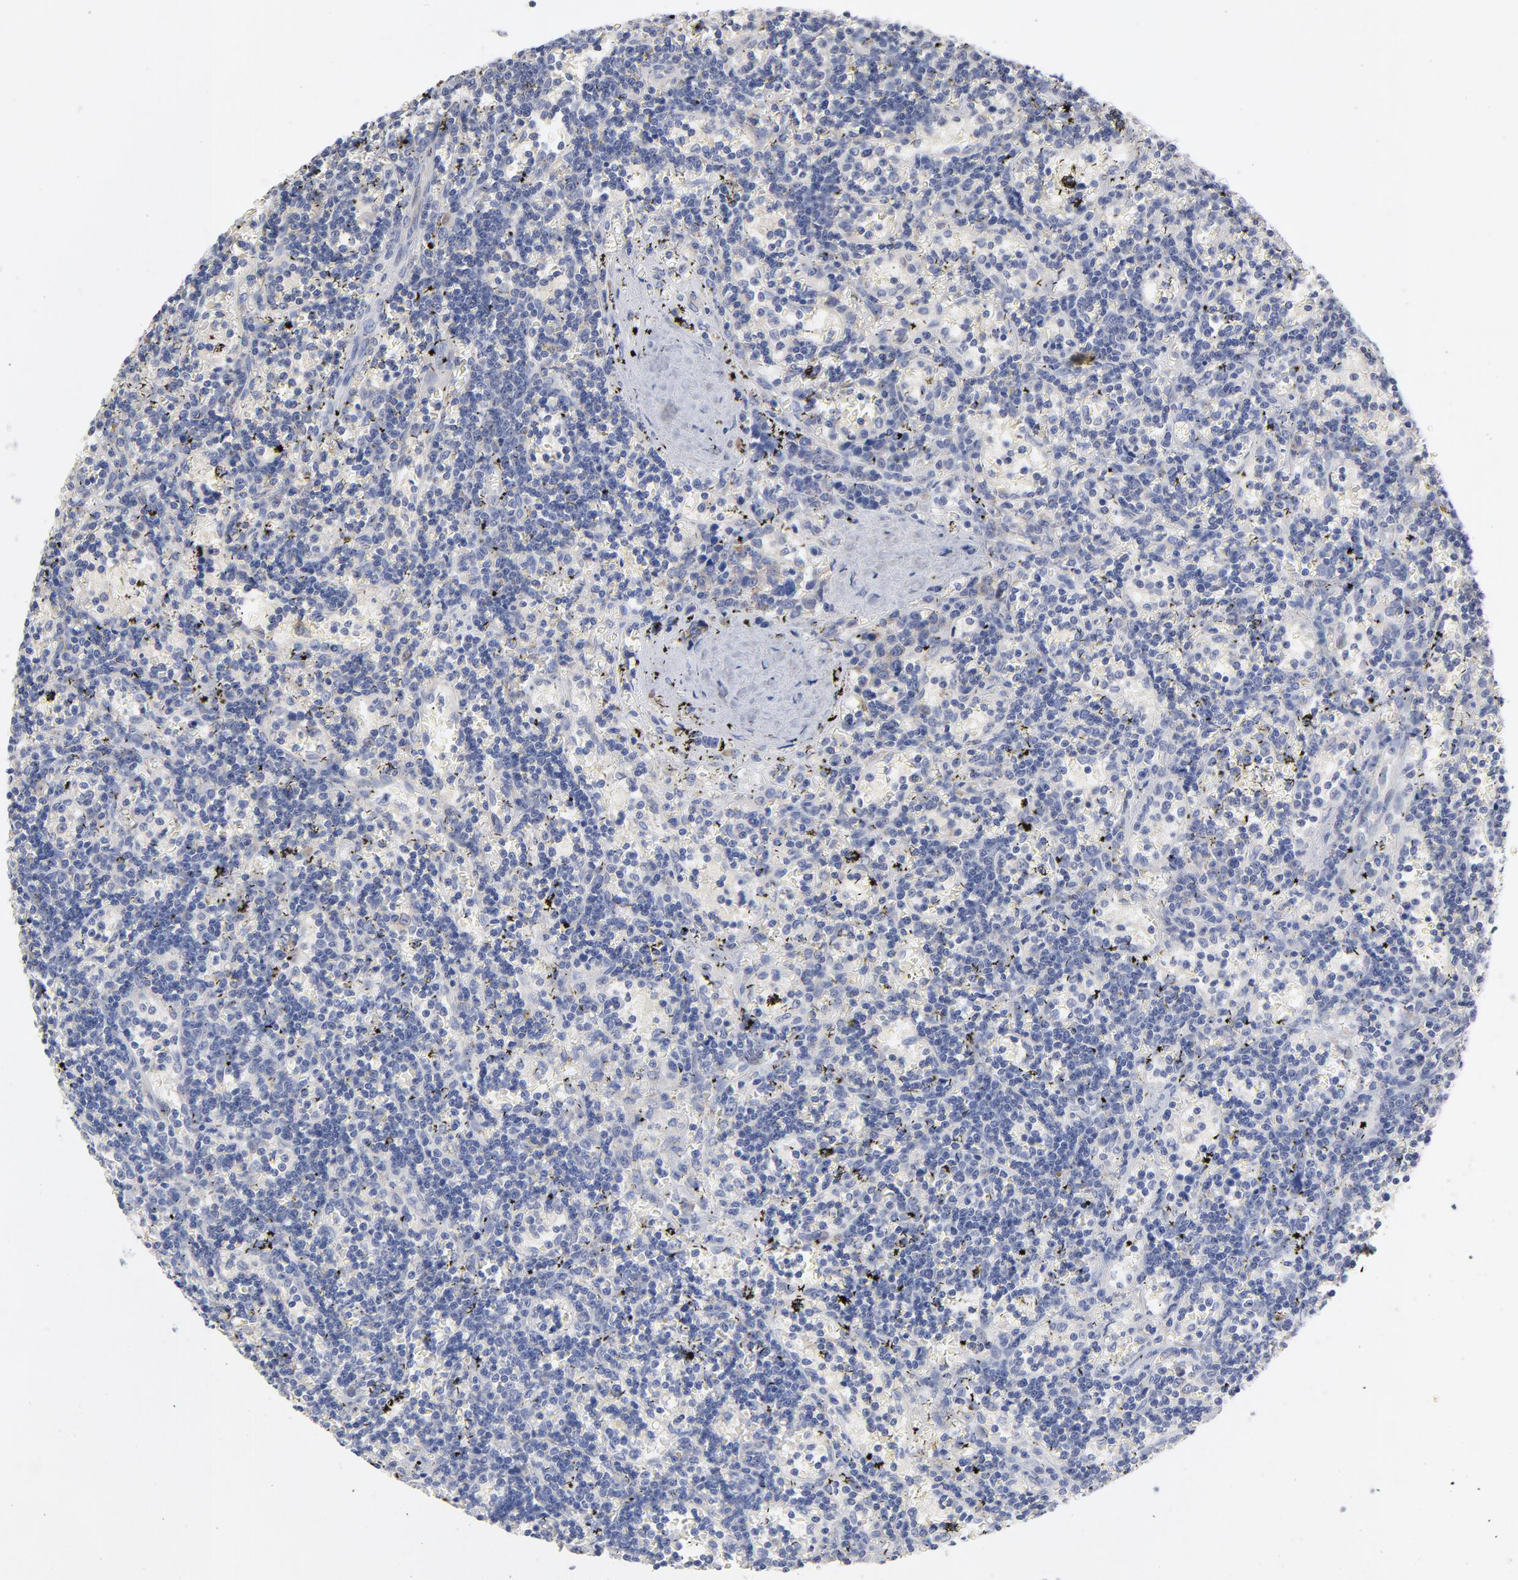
{"staining": {"intensity": "negative", "quantity": "none", "location": "none"}, "tissue": "lymphoma", "cell_type": "Tumor cells", "image_type": "cancer", "snomed": [{"axis": "morphology", "description": "Malignant lymphoma, non-Hodgkin's type, Low grade"}, {"axis": "topography", "description": "Spleen"}], "caption": "Lymphoma was stained to show a protein in brown. There is no significant staining in tumor cells.", "gene": "CPE", "patient": {"sex": "male", "age": 60}}